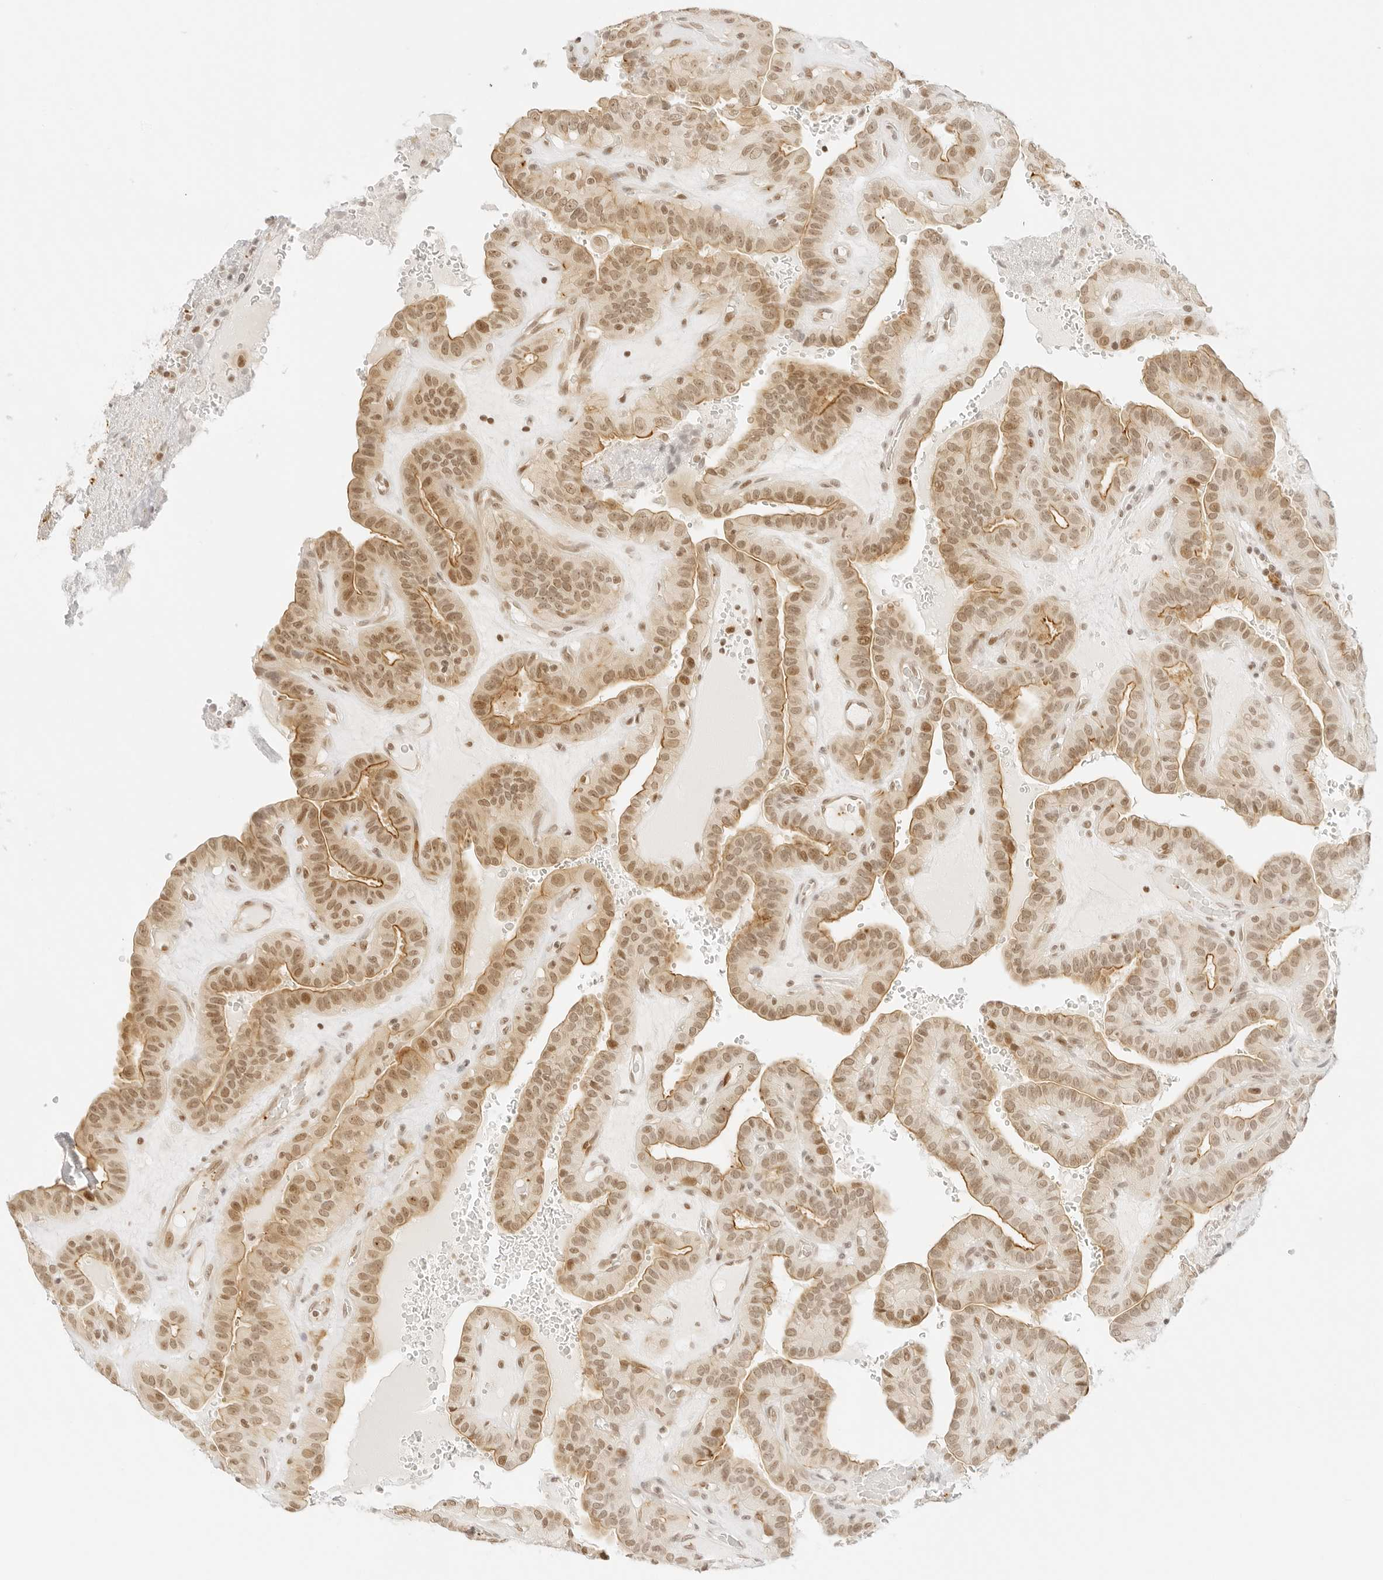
{"staining": {"intensity": "moderate", "quantity": ">75%", "location": "cytoplasmic/membranous,nuclear"}, "tissue": "thyroid cancer", "cell_type": "Tumor cells", "image_type": "cancer", "snomed": [{"axis": "morphology", "description": "Papillary adenocarcinoma, NOS"}, {"axis": "topography", "description": "Thyroid gland"}], "caption": "Protein staining of thyroid papillary adenocarcinoma tissue displays moderate cytoplasmic/membranous and nuclear positivity in about >75% of tumor cells.", "gene": "GNAS", "patient": {"sex": "male", "age": 77}}